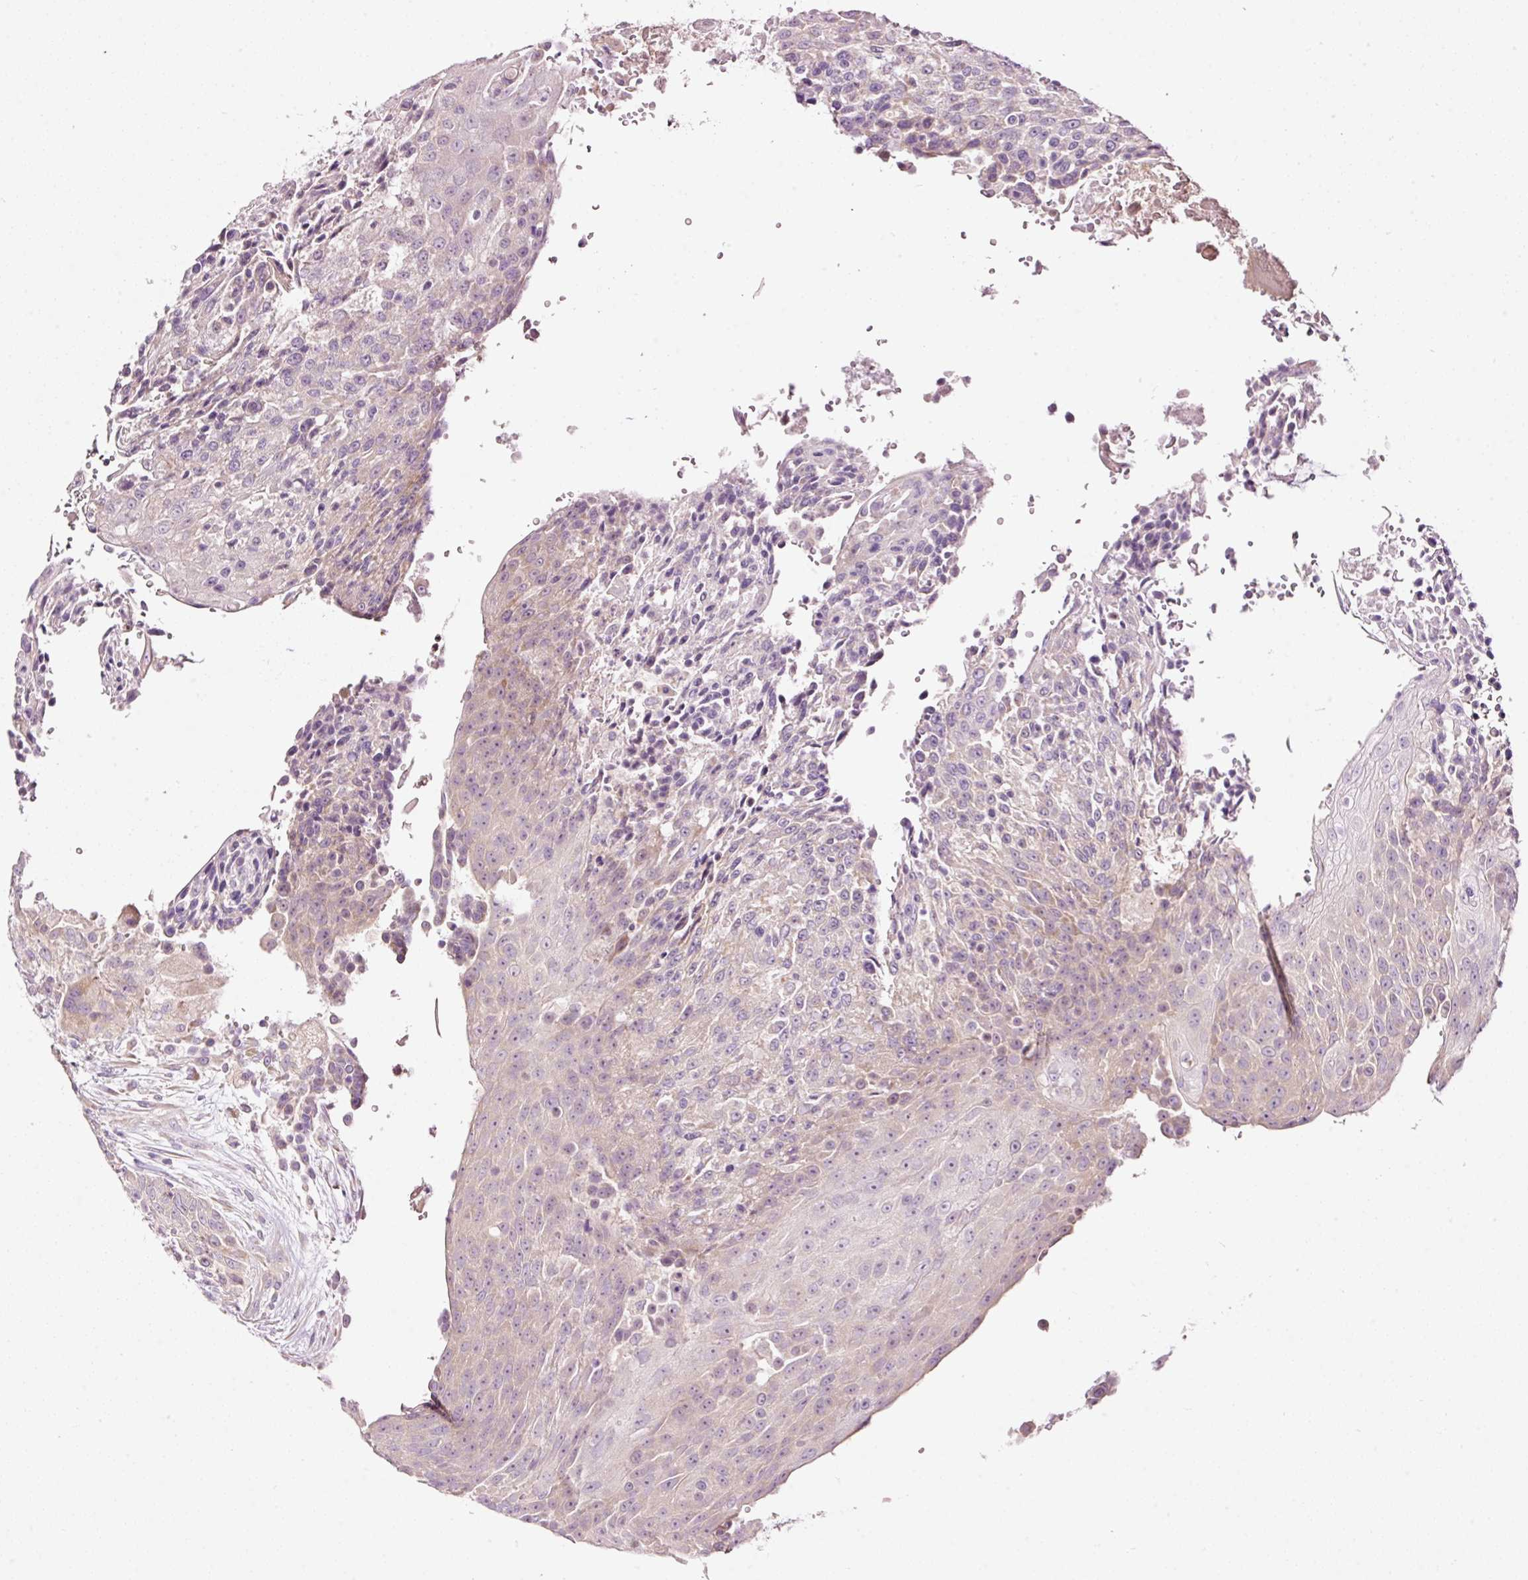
{"staining": {"intensity": "weak", "quantity": "<25%", "location": "cytoplasmic/membranous"}, "tissue": "urothelial cancer", "cell_type": "Tumor cells", "image_type": "cancer", "snomed": [{"axis": "morphology", "description": "Urothelial carcinoma, High grade"}, {"axis": "topography", "description": "Urinary bladder"}], "caption": "High magnification brightfield microscopy of urothelial carcinoma (high-grade) stained with DAB (3,3'-diaminobenzidine) (brown) and counterstained with hematoxylin (blue): tumor cells show no significant positivity.", "gene": "RSPO2", "patient": {"sex": "female", "age": 63}}